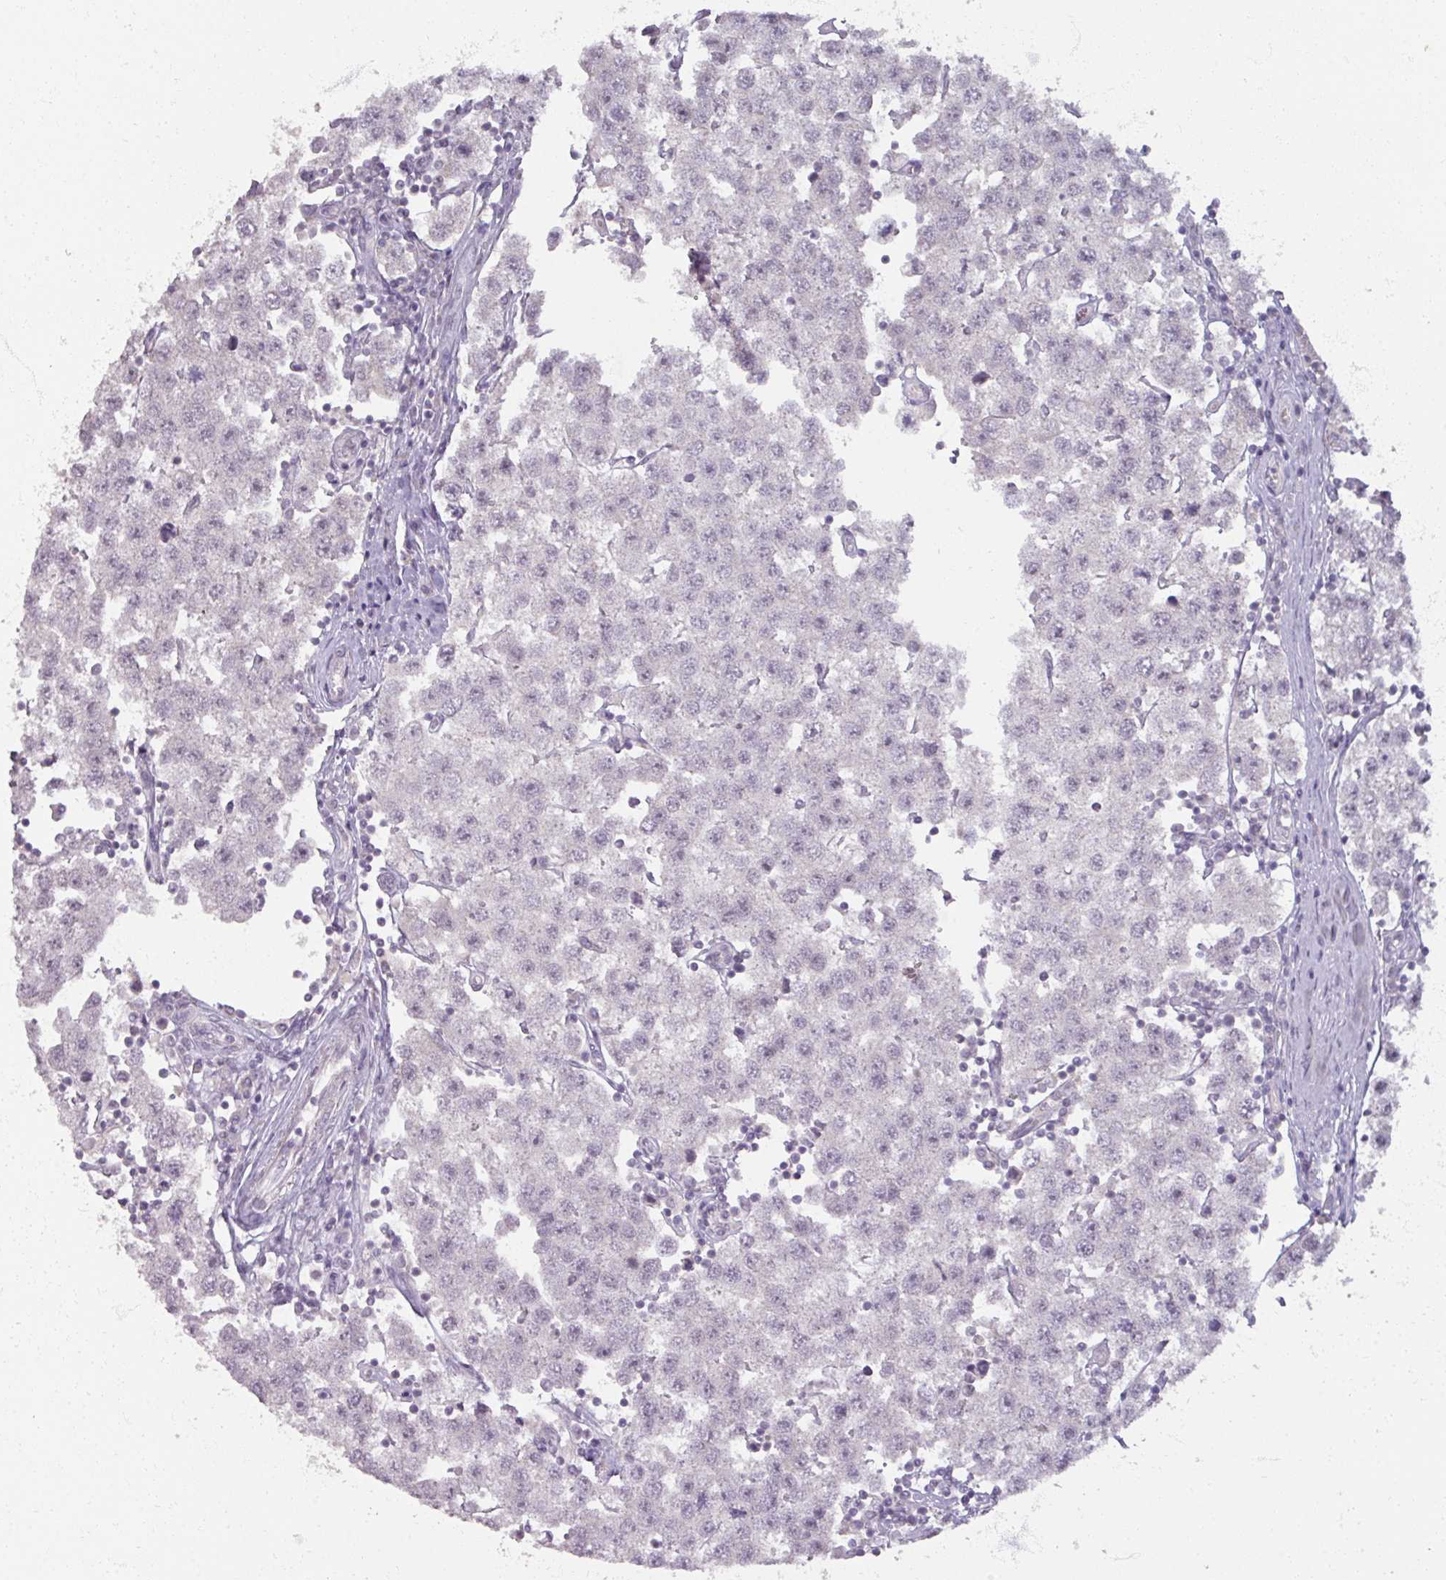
{"staining": {"intensity": "negative", "quantity": "none", "location": "none"}, "tissue": "testis cancer", "cell_type": "Tumor cells", "image_type": "cancer", "snomed": [{"axis": "morphology", "description": "Seminoma, NOS"}, {"axis": "topography", "description": "Testis"}], "caption": "Immunohistochemical staining of human seminoma (testis) shows no significant expression in tumor cells.", "gene": "SOX11", "patient": {"sex": "male", "age": 34}}